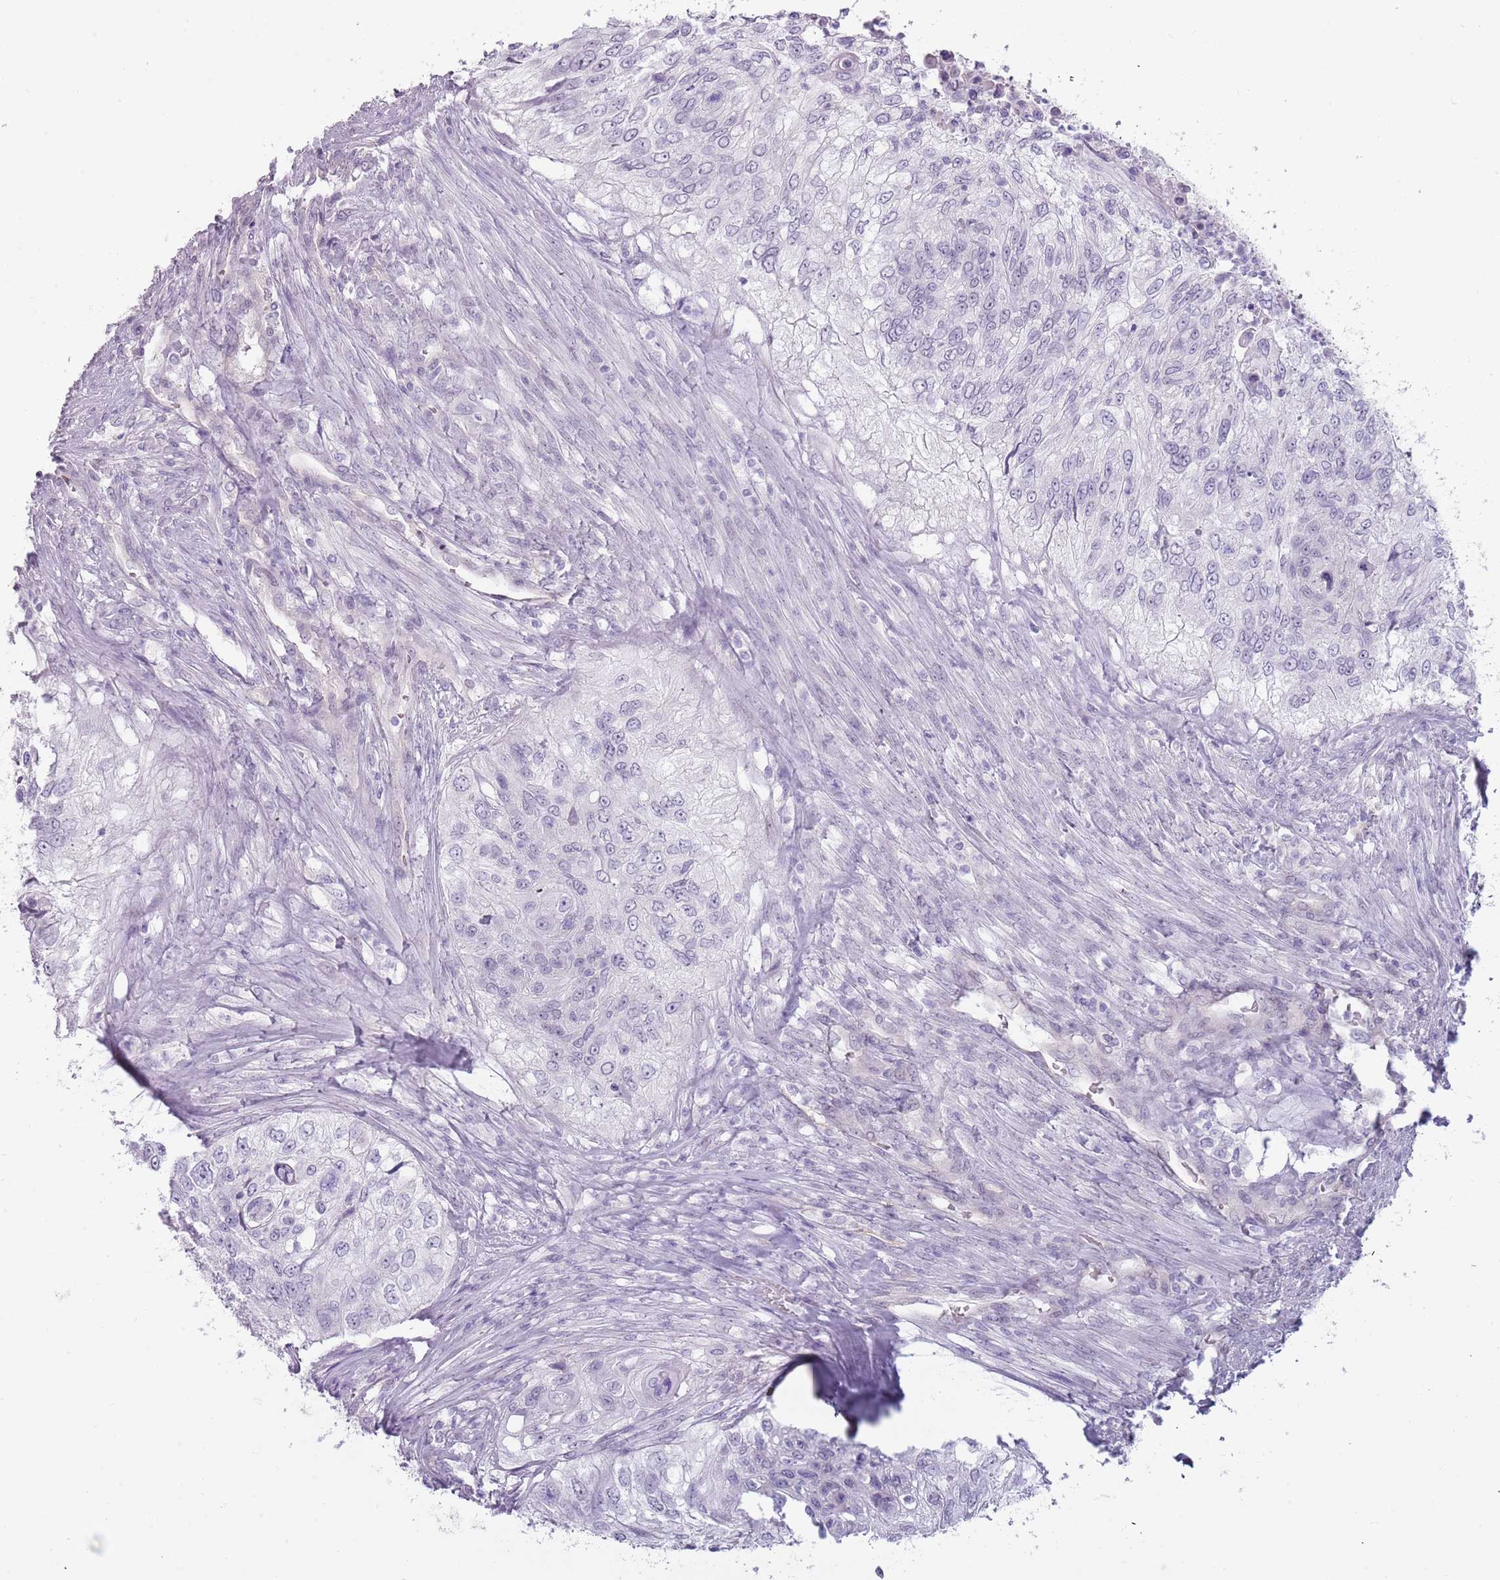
{"staining": {"intensity": "negative", "quantity": "none", "location": "none"}, "tissue": "urothelial cancer", "cell_type": "Tumor cells", "image_type": "cancer", "snomed": [{"axis": "morphology", "description": "Urothelial carcinoma, High grade"}, {"axis": "topography", "description": "Urinary bladder"}], "caption": "Tumor cells are negative for brown protein staining in high-grade urothelial carcinoma. (Immunohistochemistry, brightfield microscopy, high magnification).", "gene": "RFX2", "patient": {"sex": "female", "age": 60}}